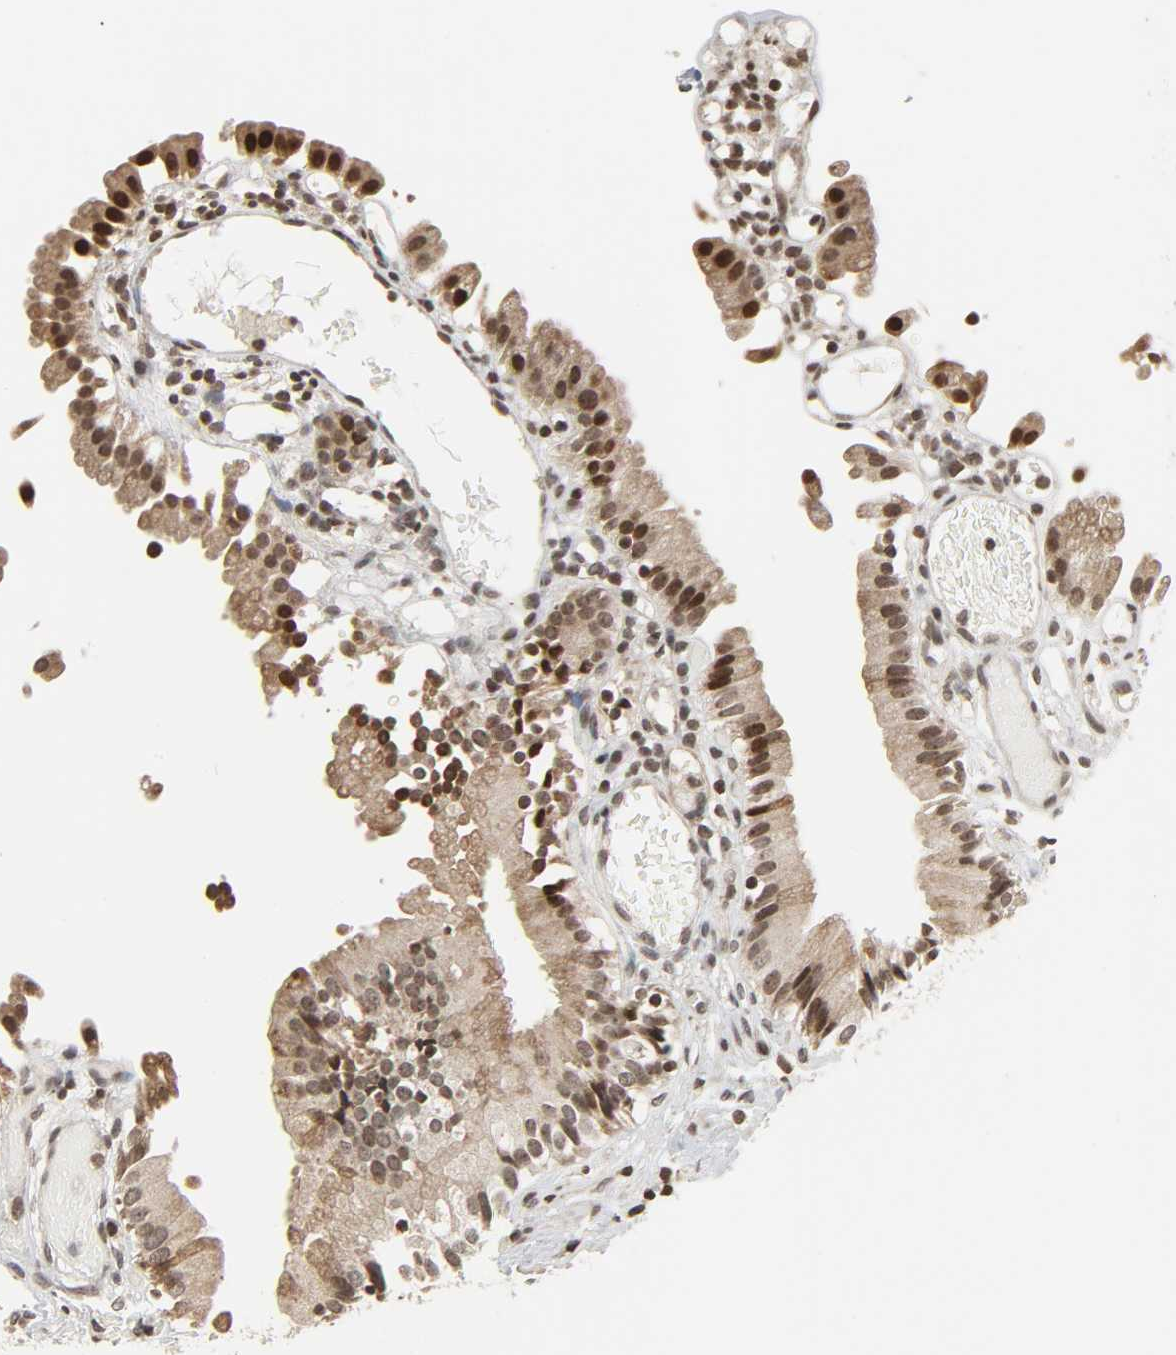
{"staining": {"intensity": "moderate", "quantity": "25%-75%", "location": "nuclear"}, "tissue": "gallbladder", "cell_type": "Glandular cells", "image_type": "normal", "snomed": [{"axis": "morphology", "description": "Normal tissue, NOS"}, {"axis": "topography", "description": "Gallbladder"}], "caption": "IHC (DAB) staining of unremarkable gallbladder exhibits moderate nuclear protein positivity in about 25%-75% of glandular cells.", "gene": "XRCC1", "patient": {"sex": "male", "age": 65}}